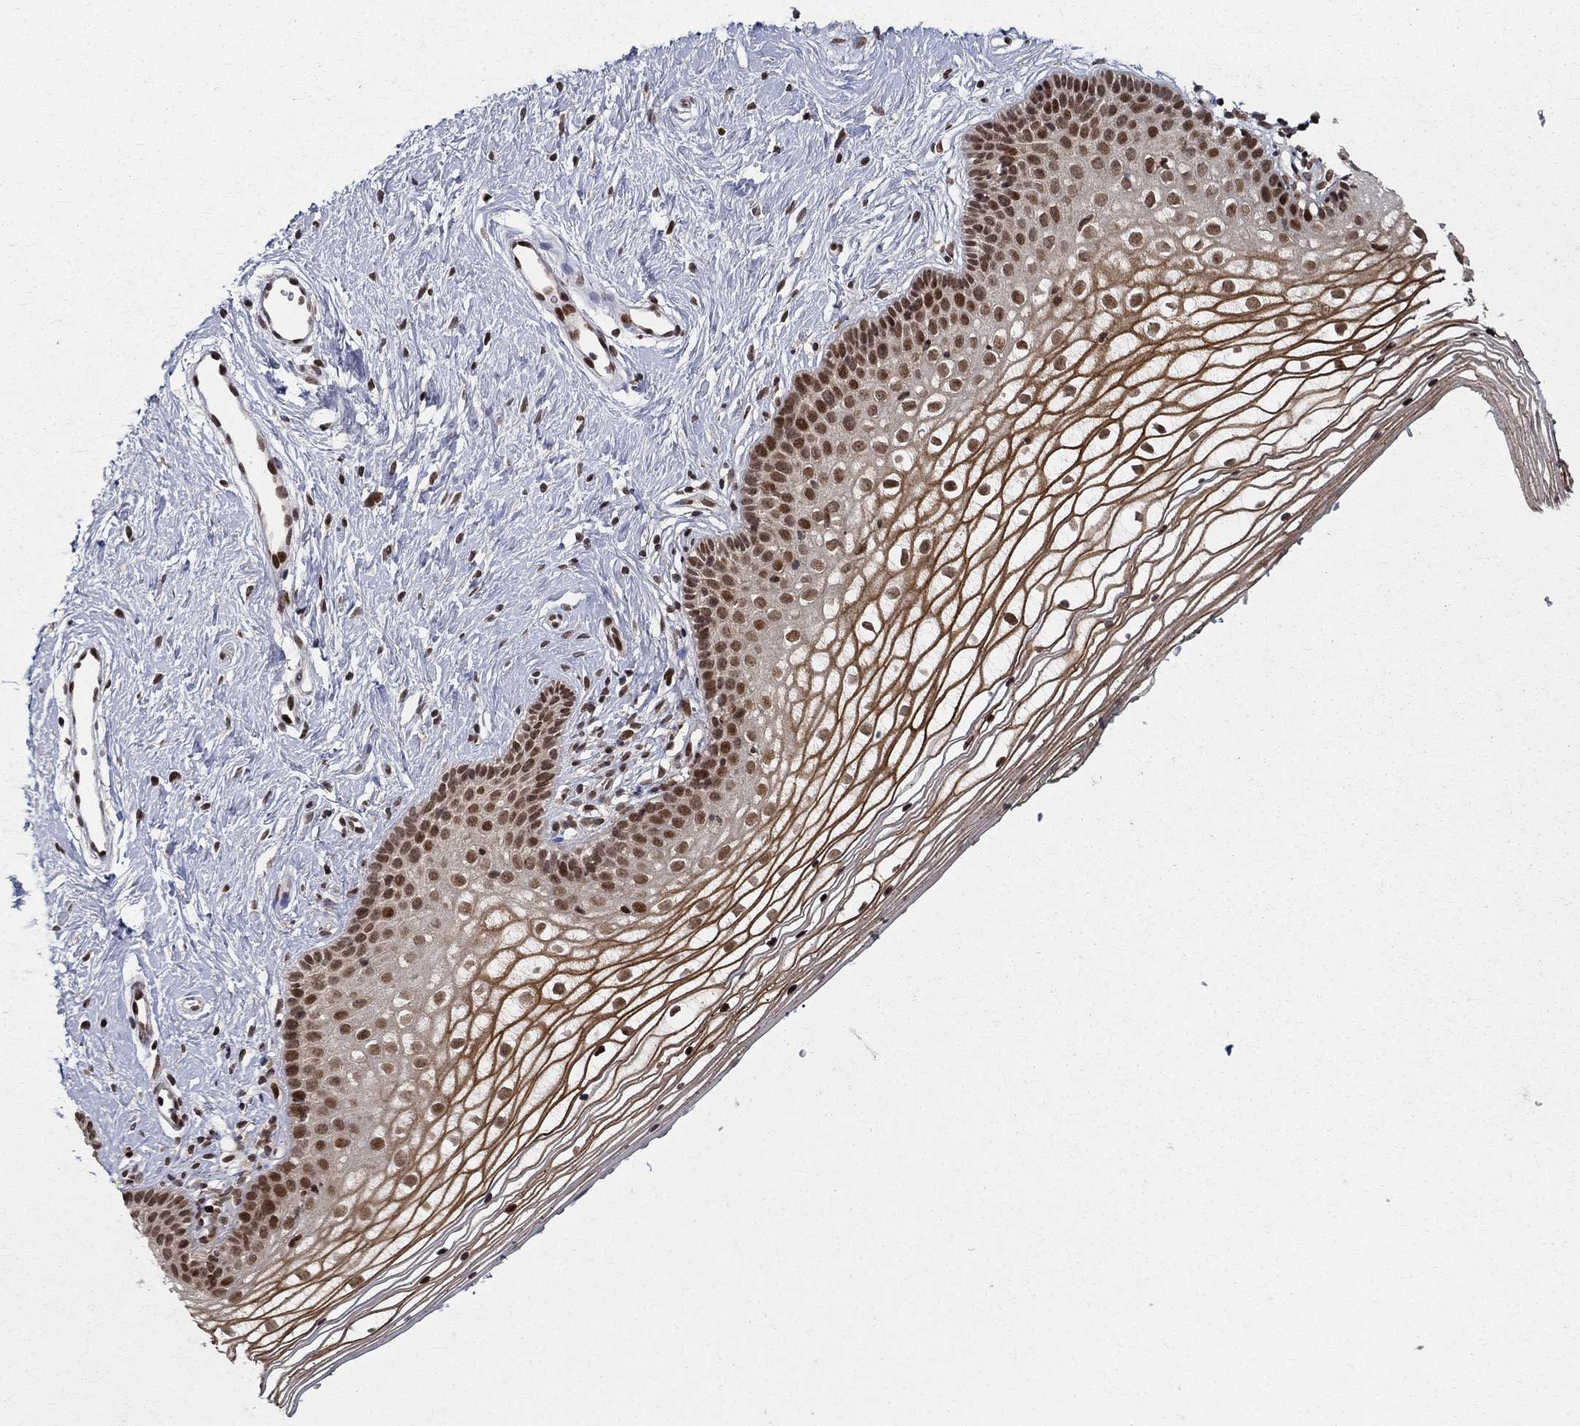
{"staining": {"intensity": "strong", "quantity": "25%-75%", "location": "cytoplasmic/membranous,nuclear"}, "tissue": "vagina", "cell_type": "Squamous epithelial cells", "image_type": "normal", "snomed": [{"axis": "morphology", "description": "Normal tissue, NOS"}, {"axis": "topography", "description": "Vagina"}], "caption": "There is high levels of strong cytoplasmic/membranous,nuclear staining in squamous epithelial cells of benign vagina, as demonstrated by immunohistochemical staining (brown color).", "gene": "CDCA7L", "patient": {"sex": "female", "age": 36}}